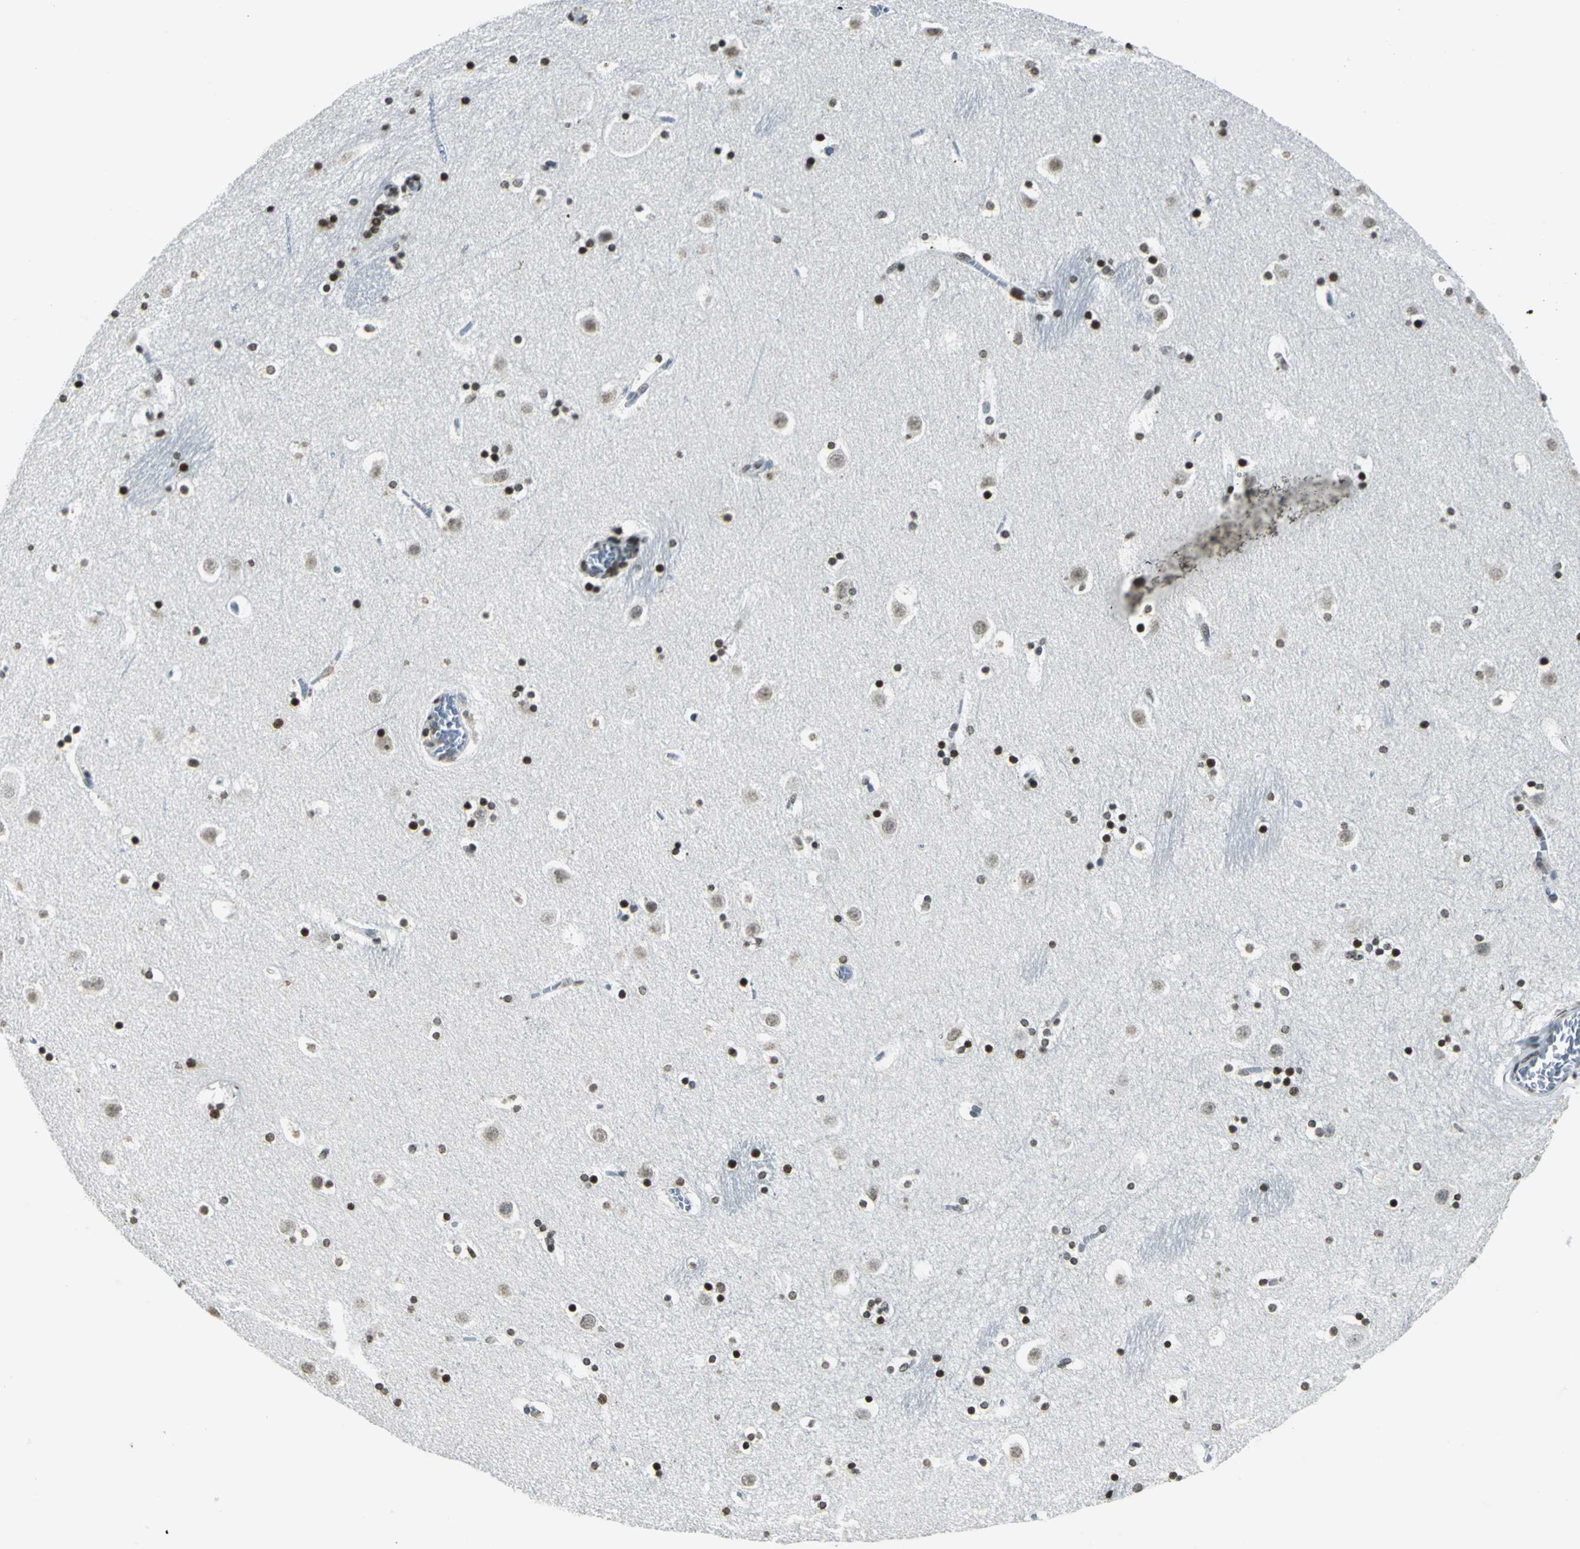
{"staining": {"intensity": "strong", "quantity": ">75%", "location": "nuclear"}, "tissue": "caudate", "cell_type": "Glial cells", "image_type": "normal", "snomed": [{"axis": "morphology", "description": "Normal tissue, NOS"}, {"axis": "topography", "description": "Lateral ventricle wall"}], "caption": "Glial cells exhibit strong nuclear staining in approximately >75% of cells in normal caudate. (DAB = brown stain, brightfield microscopy at high magnification).", "gene": "MCM4", "patient": {"sex": "male", "age": 45}}